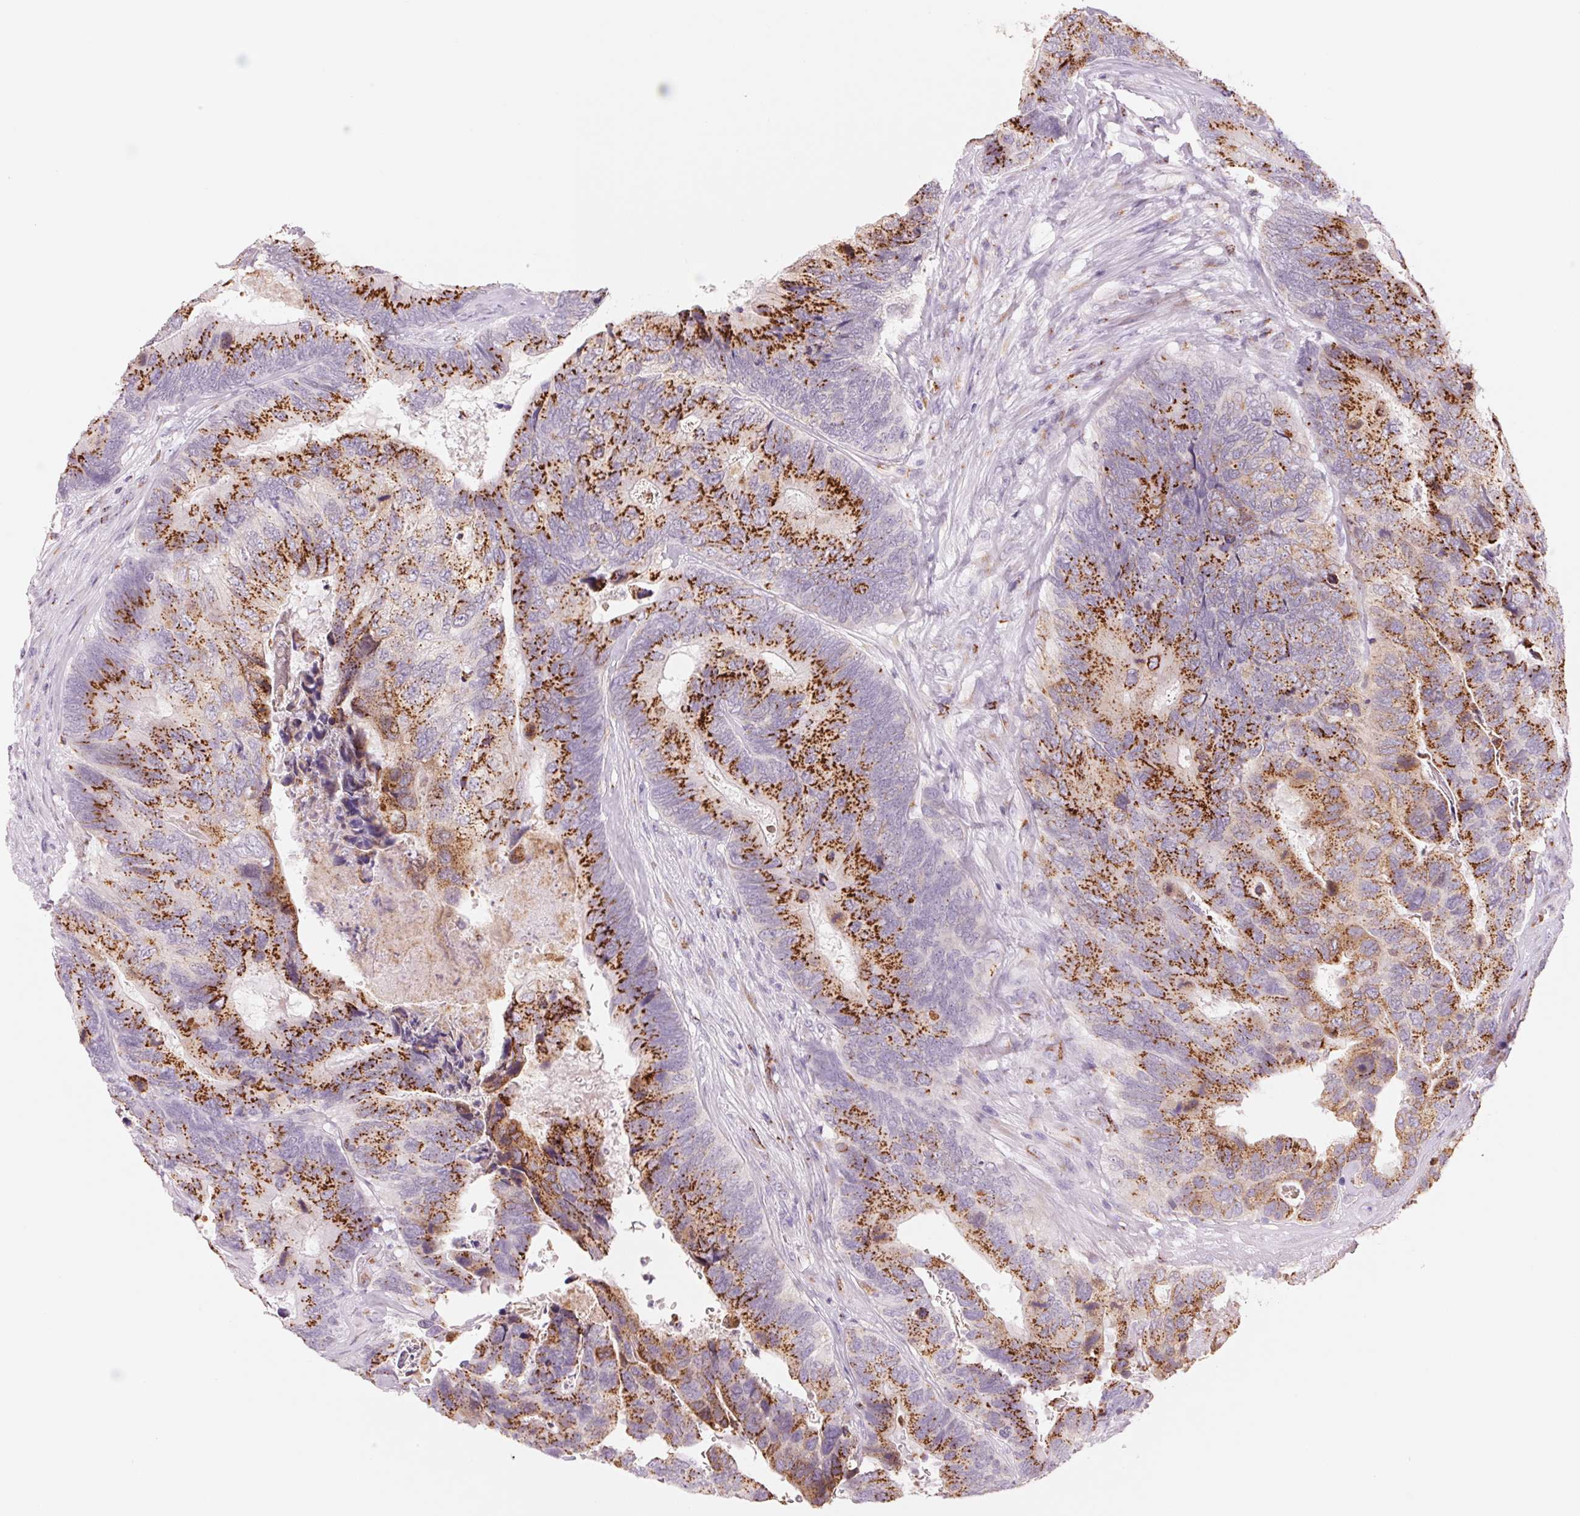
{"staining": {"intensity": "strong", "quantity": ">75%", "location": "cytoplasmic/membranous"}, "tissue": "breast cancer", "cell_type": "Tumor cells", "image_type": "cancer", "snomed": [{"axis": "morphology", "description": "Lobular carcinoma"}, {"axis": "topography", "description": "Breast"}], "caption": "Immunohistochemistry (IHC) histopathology image of neoplastic tissue: human breast lobular carcinoma stained using IHC shows high levels of strong protein expression localized specifically in the cytoplasmic/membranous of tumor cells, appearing as a cytoplasmic/membranous brown color.", "gene": "GALNT7", "patient": {"sex": "female", "age": 59}}